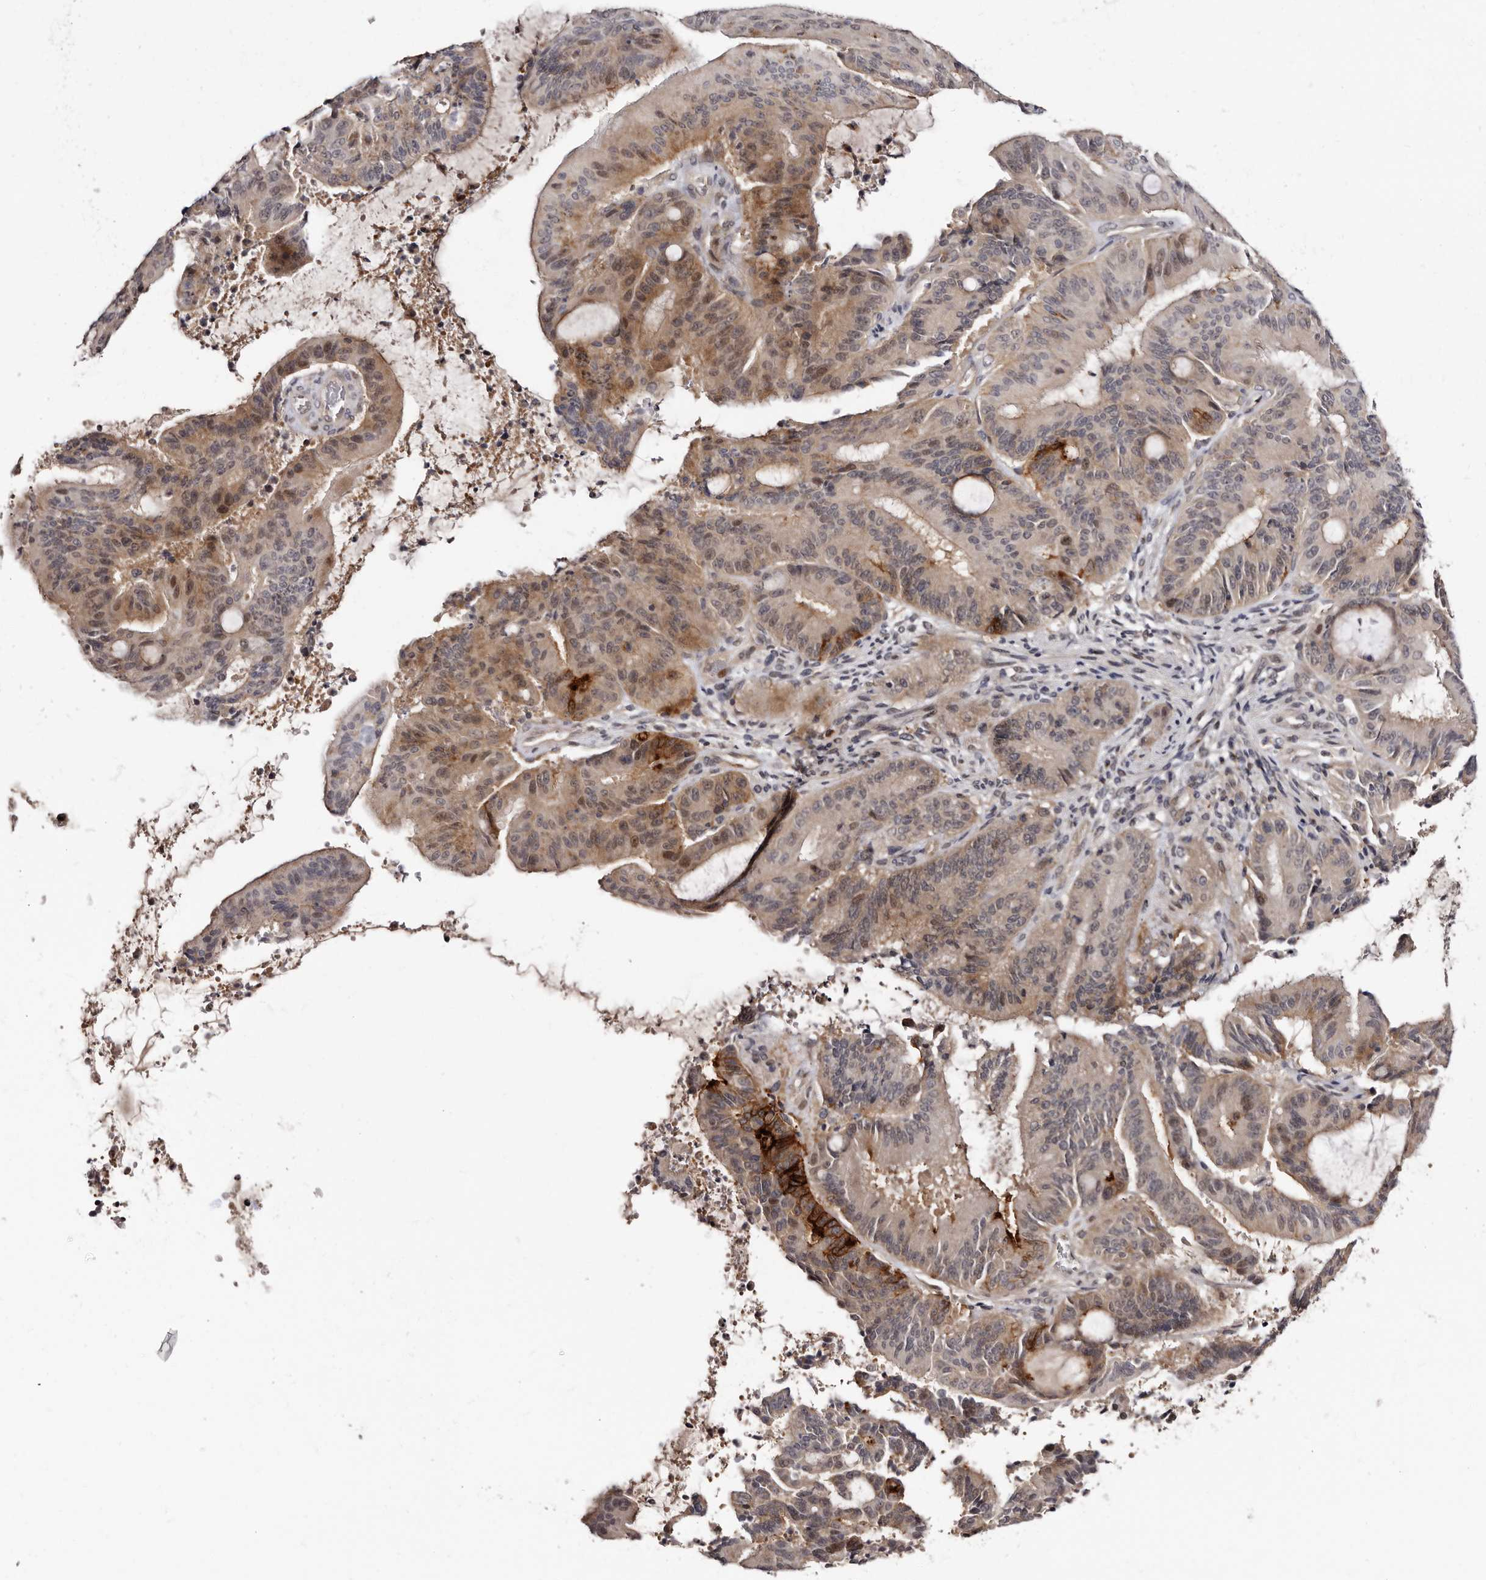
{"staining": {"intensity": "moderate", "quantity": ">75%", "location": "cytoplasmic/membranous,nuclear"}, "tissue": "liver cancer", "cell_type": "Tumor cells", "image_type": "cancer", "snomed": [{"axis": "morphology", "description": "Normal tissue, NOS"}, {"axis": "morphology", "description": "Cholangiocarcinoma"}, {"axis": "topography", "description": "Liver"}, {"axis": "topography", "description": "Peripheral nerve tissue"}], "caption": "Protein analysis of liver cancer (cholangiocarcinoma) tissue shows moderate cytoplasmic/membranous and nuclear expression in approximately >75% of tumor cells. The staining was performed using DAB (3,3'-diaminobenzidine) to visualize the protein expression in brown, while the nuclei were stained in blue with hematoxylin (Magnification: 20x).", "gene": "PHF20L1", "patient": {"sex": "female", "age": 73}}